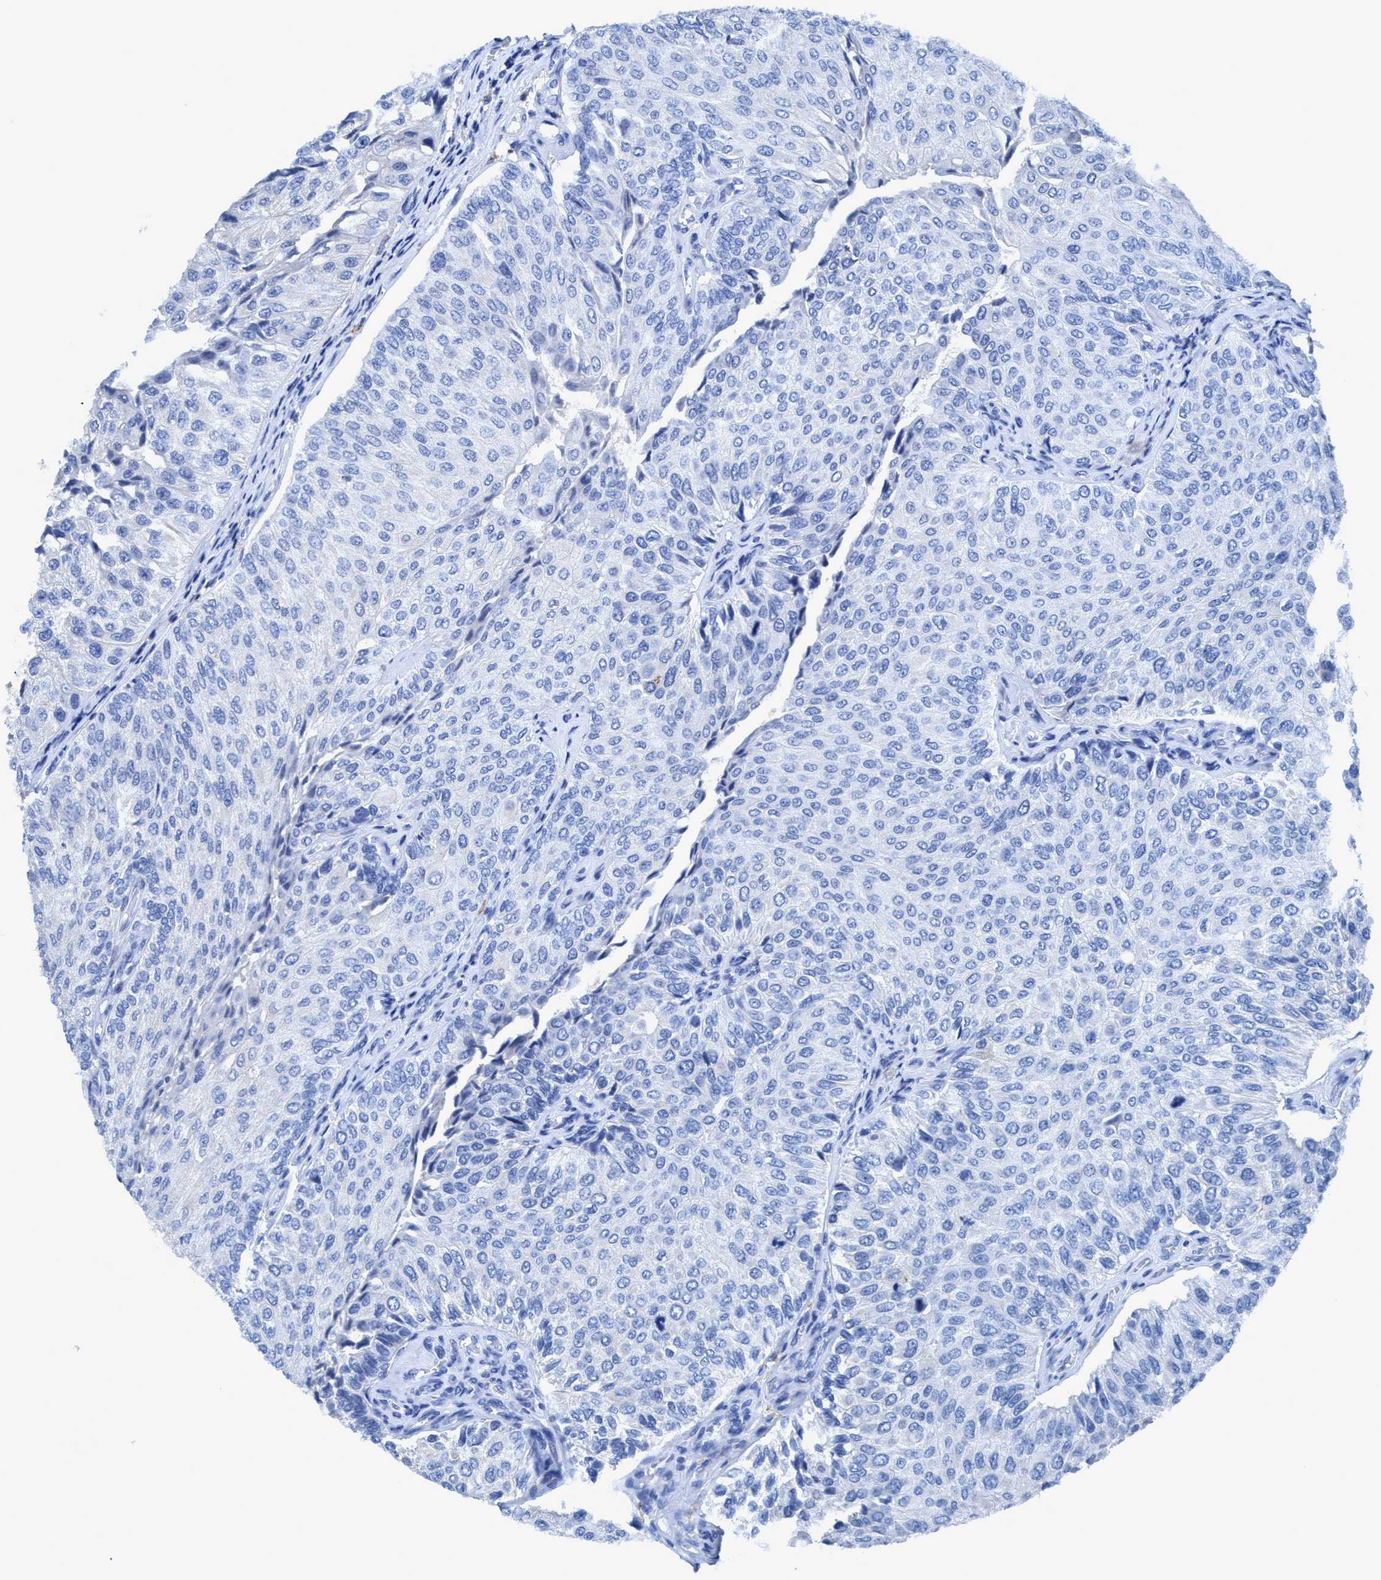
{"staining": {"intensity": "negative", "quantity": "none", "location": "none"}, "tissue": "urothelial cancer", "cell_type": "Tumor cells", "image_type": "cancer", "snomed": [{"axis": "morphology", "description": "Urothelial carcinoma, High grade"}, {"axis": "topography", "description": "Kidney"}, {"axis": "topography", "description": "Urinary bladder"}], "caption": "Immunohistochemistry (IHC) image of neoplastic tissue: high-grade urothelial carcinoma stained with DAB (3,3'-diaminobenzidine) exhibits no significant protein staining in tumor cells.", "gene": "DNAI1", "patient": {"sex": "male", "age": 77}}